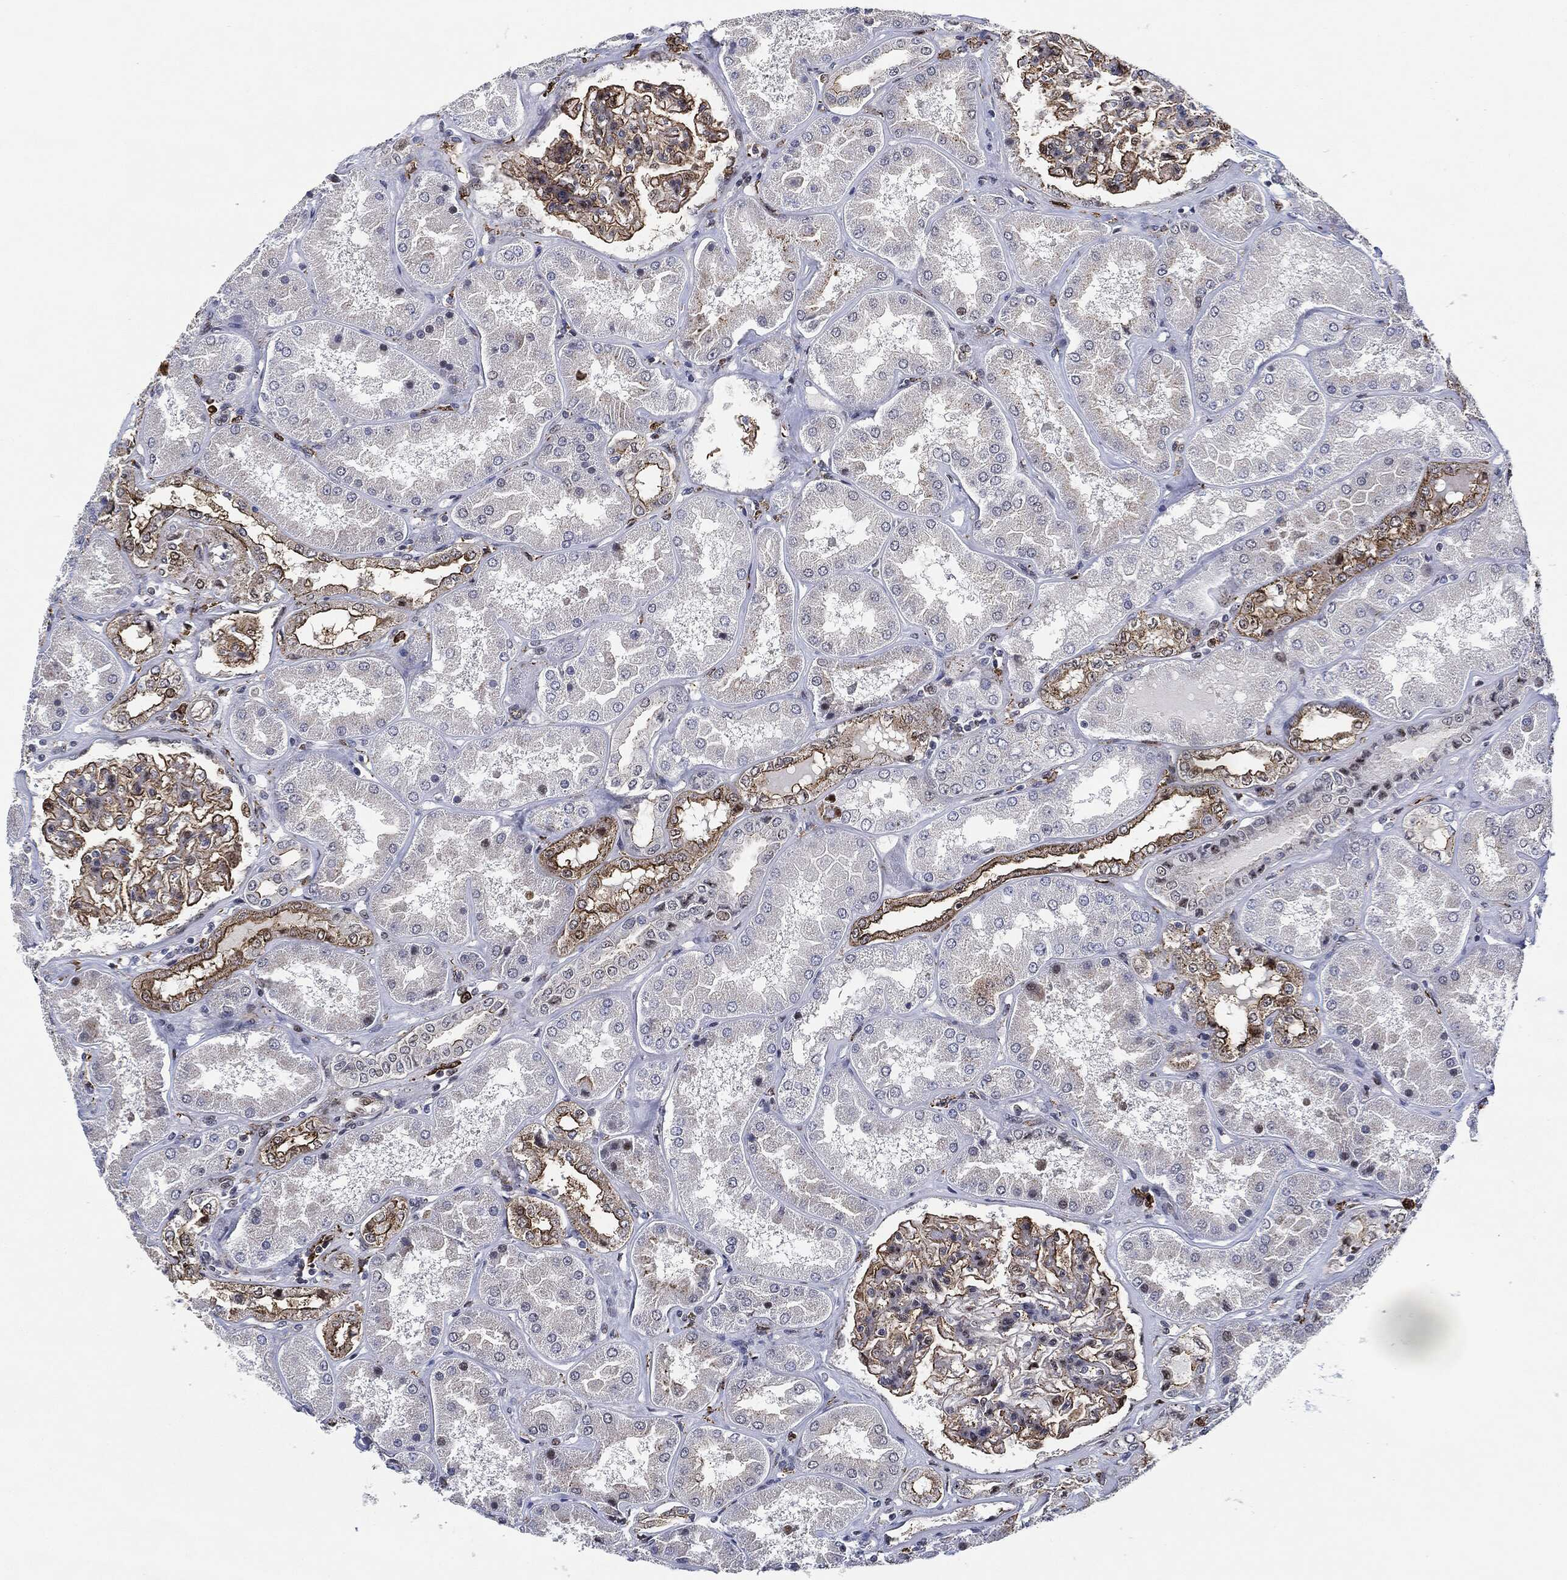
{"staining": {"intensity": "moderate", "quantity": "<25%", "location": "nuclear"}, "tissue": "kidney", "cell_type": "Cells in glomeruli", "image_type": "normal", "snomed": [{"axis": "morphology", "description": "Normal tissue, NOS"}, {"axis": "topography", "description": "Kidney"}], "caption": "This is a photomicrograph of immunohistochemistry (IHC) staining of benign kidney, which shows moderate positivity in the nuclear of cells in glomeruli.", "gene": "NANOS3", "patient": {"sex": "female", "age": 56}}